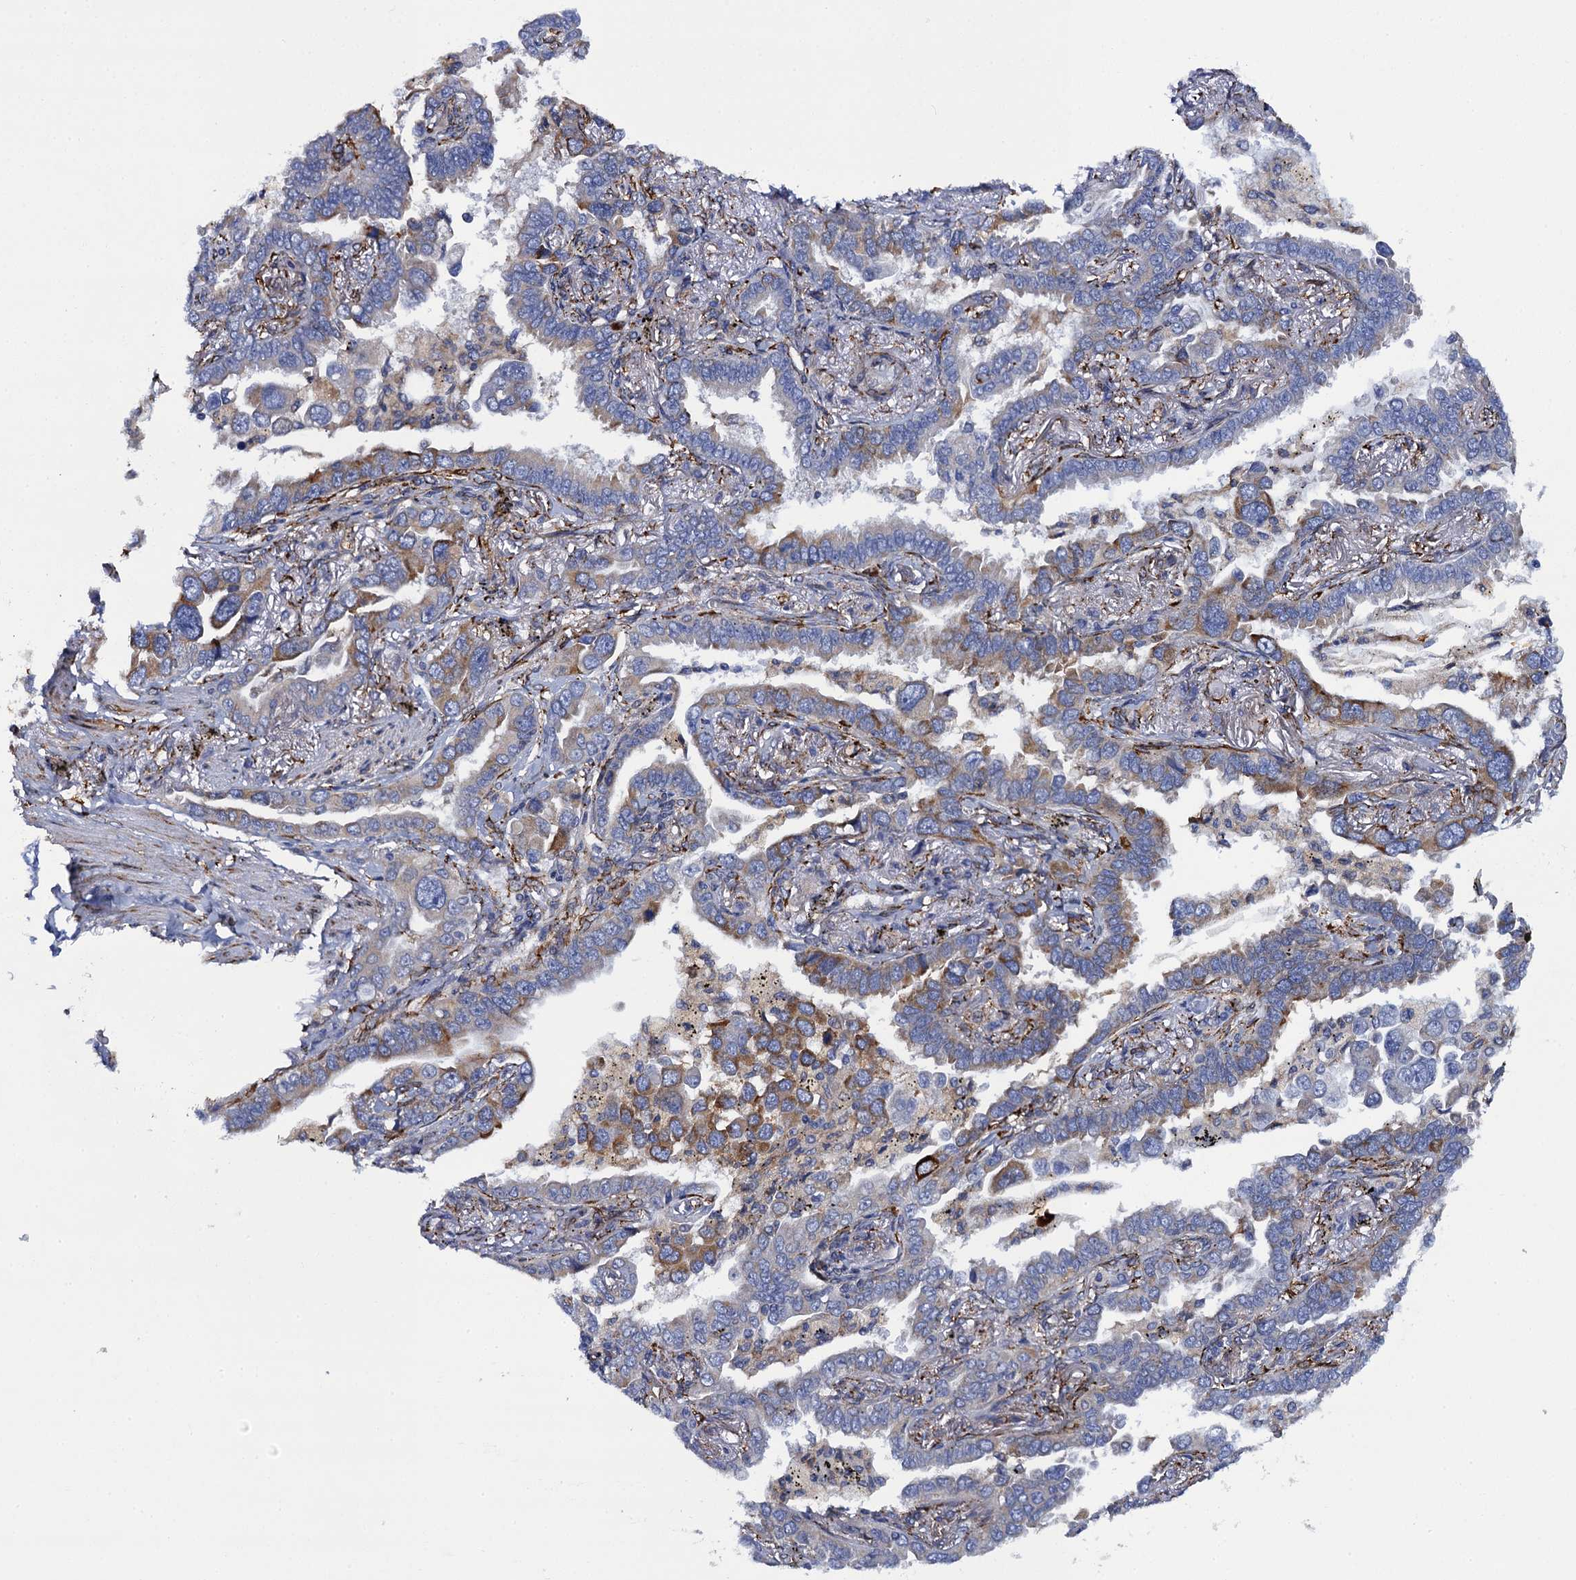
{"staining": {"intensity": "moderate", "quantity": "25%-75%", "location": "cytoplasmic/membranous"}, "tissue": "lung cancer", "cell_type": "Tumor cells", "image_type": "cancer", "snomed": [{"axis": "morphology", "description": "Adenocarcinoma, NOS"}, {"axis": "topography", "description": "Lung"}], "caption": "The photomicrograph displays immunohistochemical staining of adenocarcinoma (lung). There is moderate cytoplasmic/membranous positivity is seen in approximately 25%-75% of tumor cells.", "gene": "POGLUT3", "patient": {"sex": "male", "age": 67}}